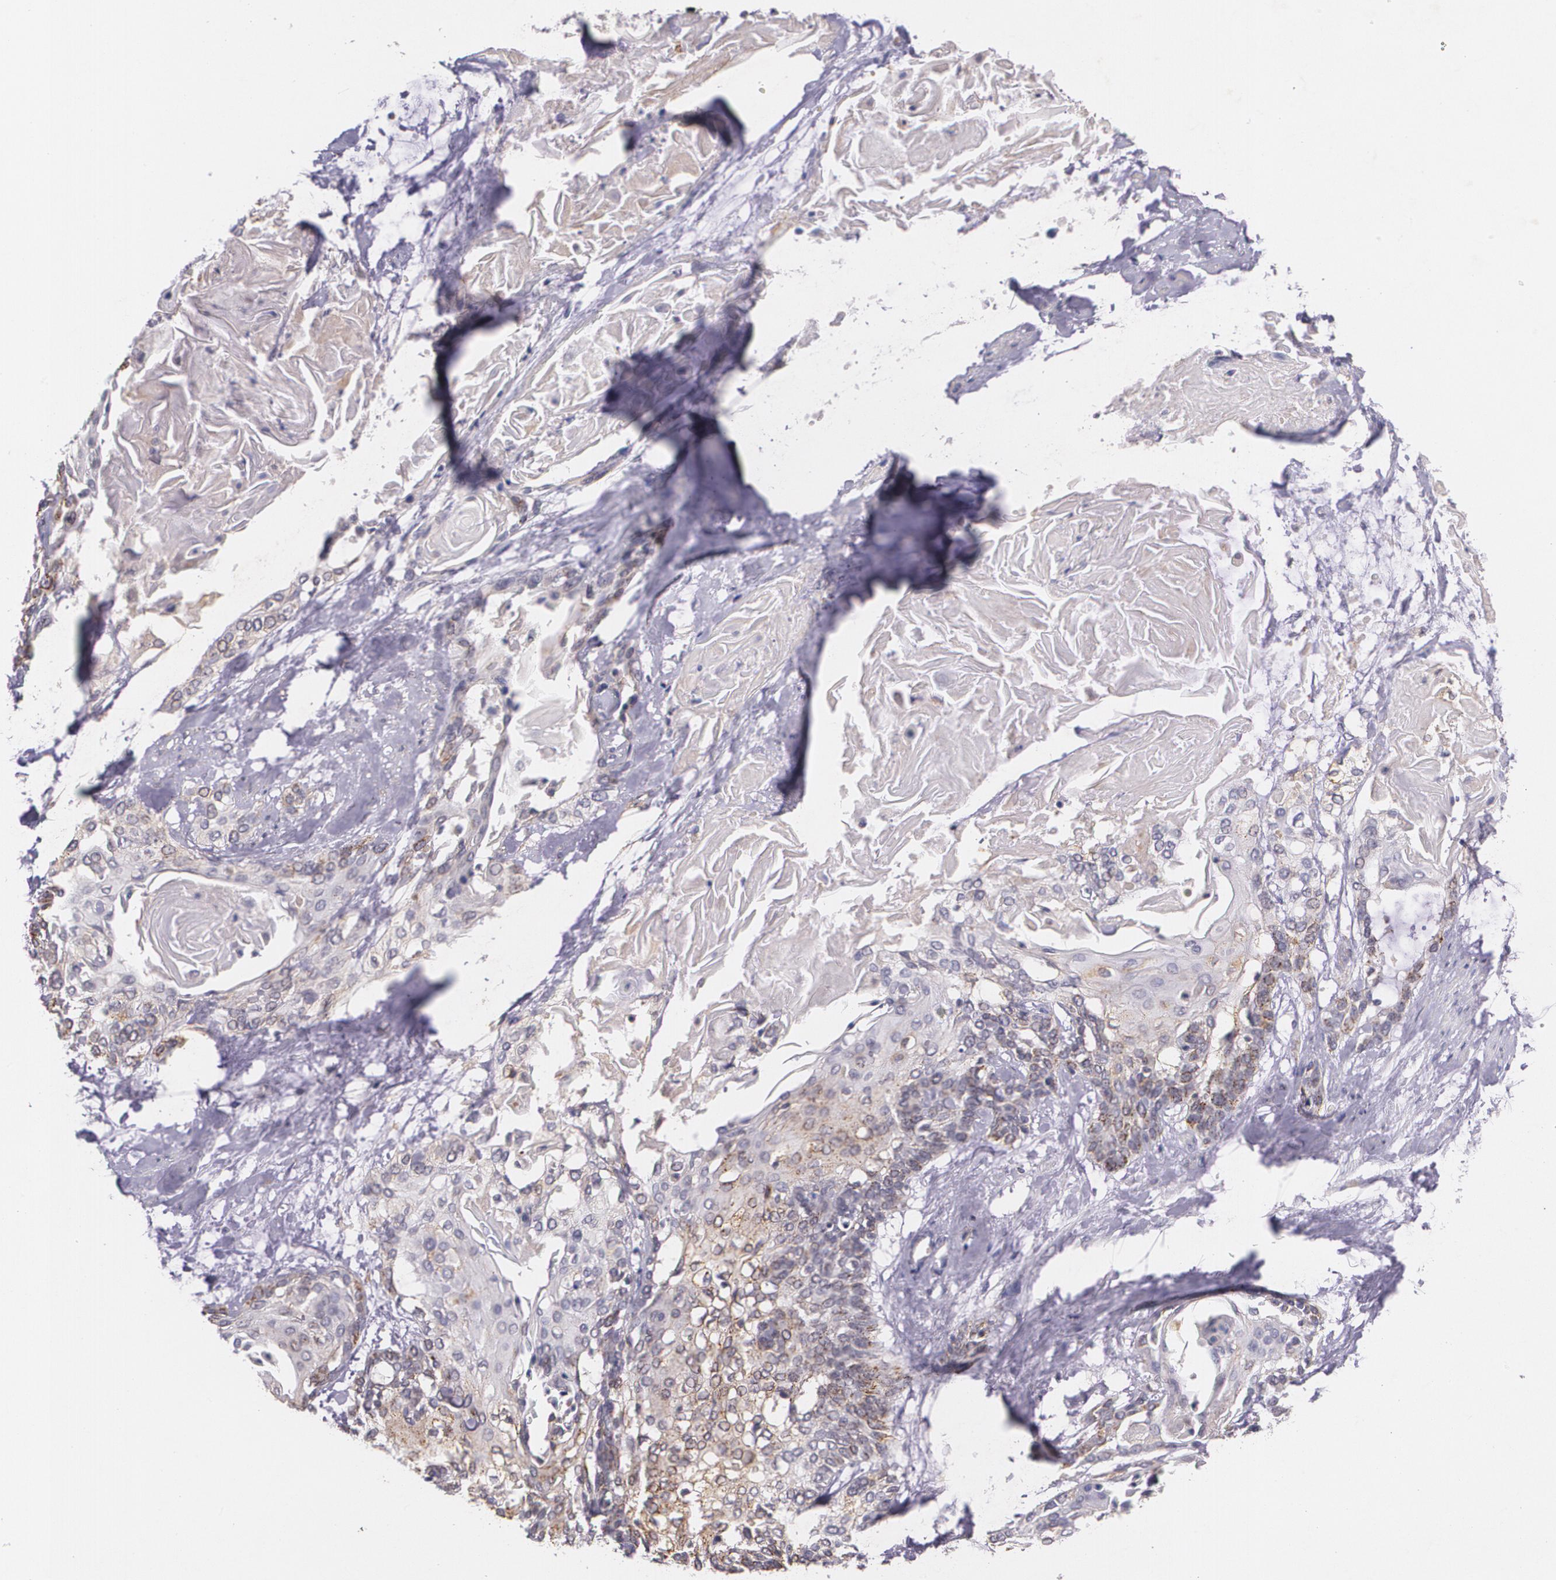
{"staining": {"intensity": "weak", "quantity": "25%-75%", "location": "cytoplasmic/membranous"}, "tissue": "cervical cancer", "cell_type": "Tumor cells", "image_type": "cancer", "snomed": [{"axis": "morphology", "description": "Squamous cell carcinoma, NOS"}, {"axis": "topography", "description": "Cervix"}], "caption": "Brown immunohistochemical staining in cervical cancer (squamous cell carcinoma) demonstrates weak cytoplasmic/membranous expression in approximately 25%-75% of tumor cells.", "gene": "TM4SF1", "patient": {"sex": "female", "age": 57}}